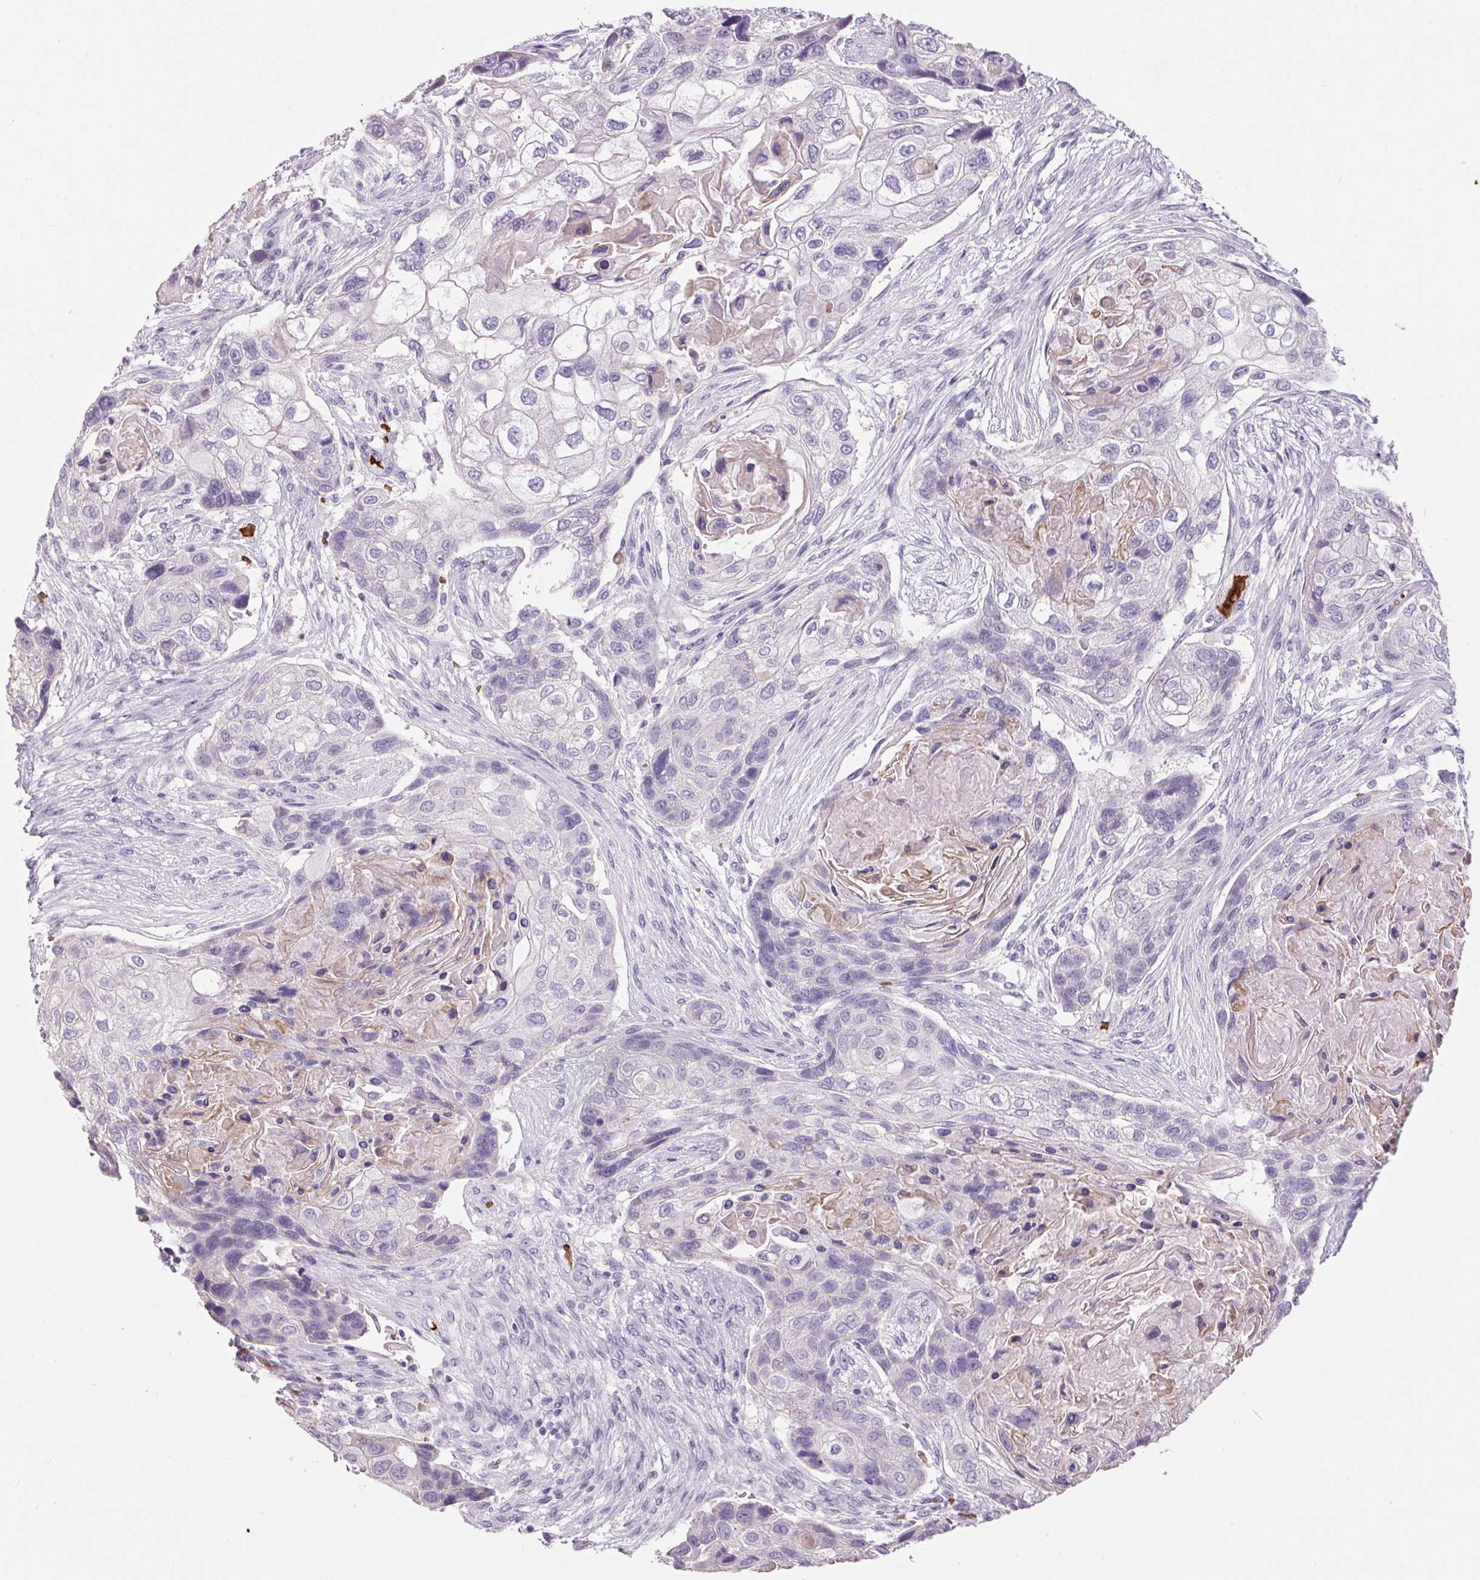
{"staining": {"intensity": "negative", "quantity": "none", "location": "none"}, "tissue": "lung cancer", "cell_type": "Tumor cells", "image_type": "cancer", "snomed": [{"axis": "morphology", "description": "Squamous cell carcinoma, NOS"}, {"axis": "topography", "description": "Lung"}], "caption": "This histopathology image is of squamous cell carcinoma (lung) stained with immunohistochemistry to label a protein in brown with the nuclei are counter-stained blue. There is no staining in tumor cells. (DAB (3,3'-diaminobenzidine) immunohistochemistry, high magnification).", "gene": "HBQ1", "patient": {"sex": "male", "age": 69}}